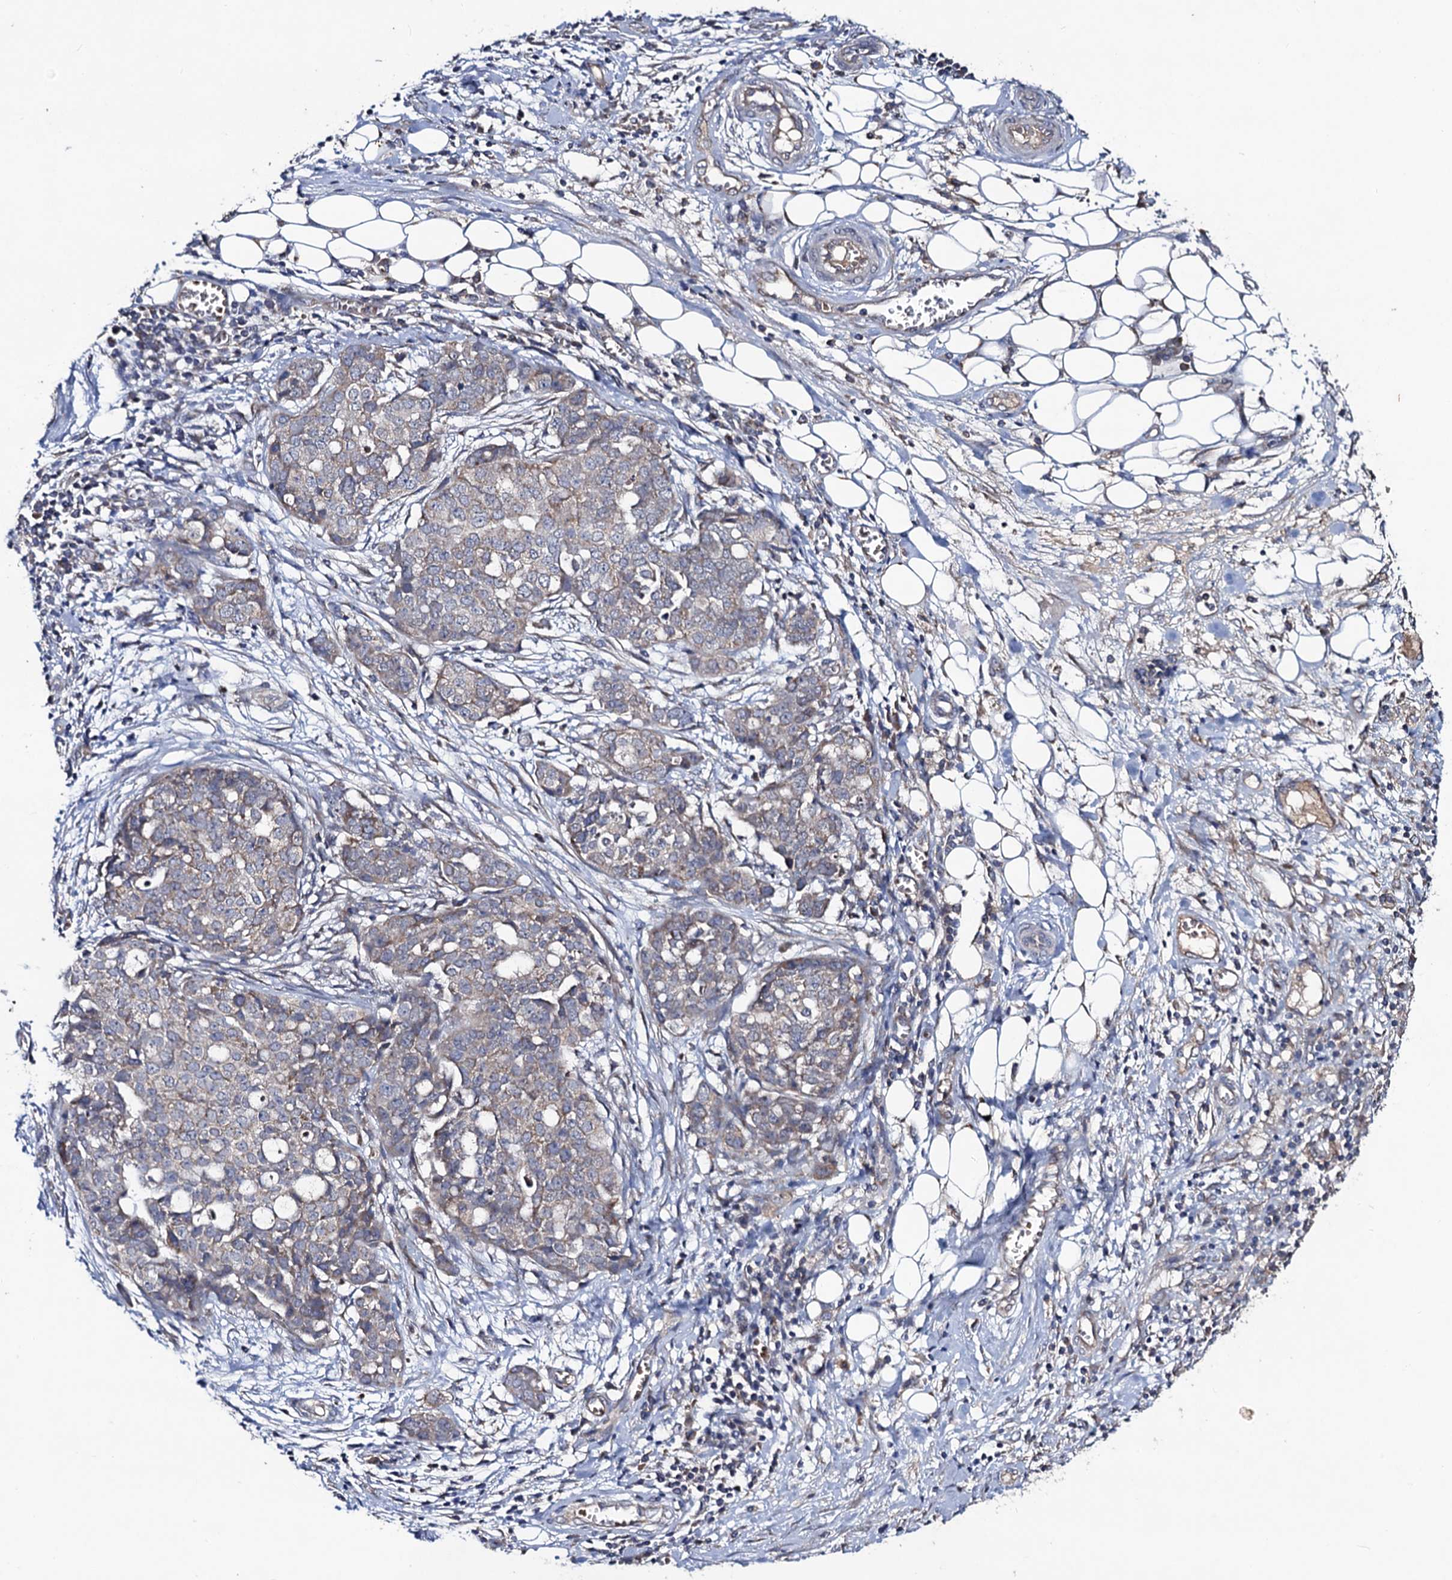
{"staining": {"intensity": "weak", "quantity": "<25%", "location": "cytoplasmic/membranous"}, "tissue": "ovarian cancer", "cell_type": "Tumor cells", "image_type": "cancer", "snomed": [{"axis": "morphology", "description": "Cystadenocarcinoma, serous, NOS"}, {"axis": "topography", "description": "Soft tissue"}, {"axis": "topography", "description": "Ovary"}], "caption": "Tumor cells show no significant positivity in serous cystadenocarcinoma (ovarian). (DAB IHC with hematoxylin counter stain).", "gene": "VPS37D", "patient": {"sex": "female", "age": 57}}